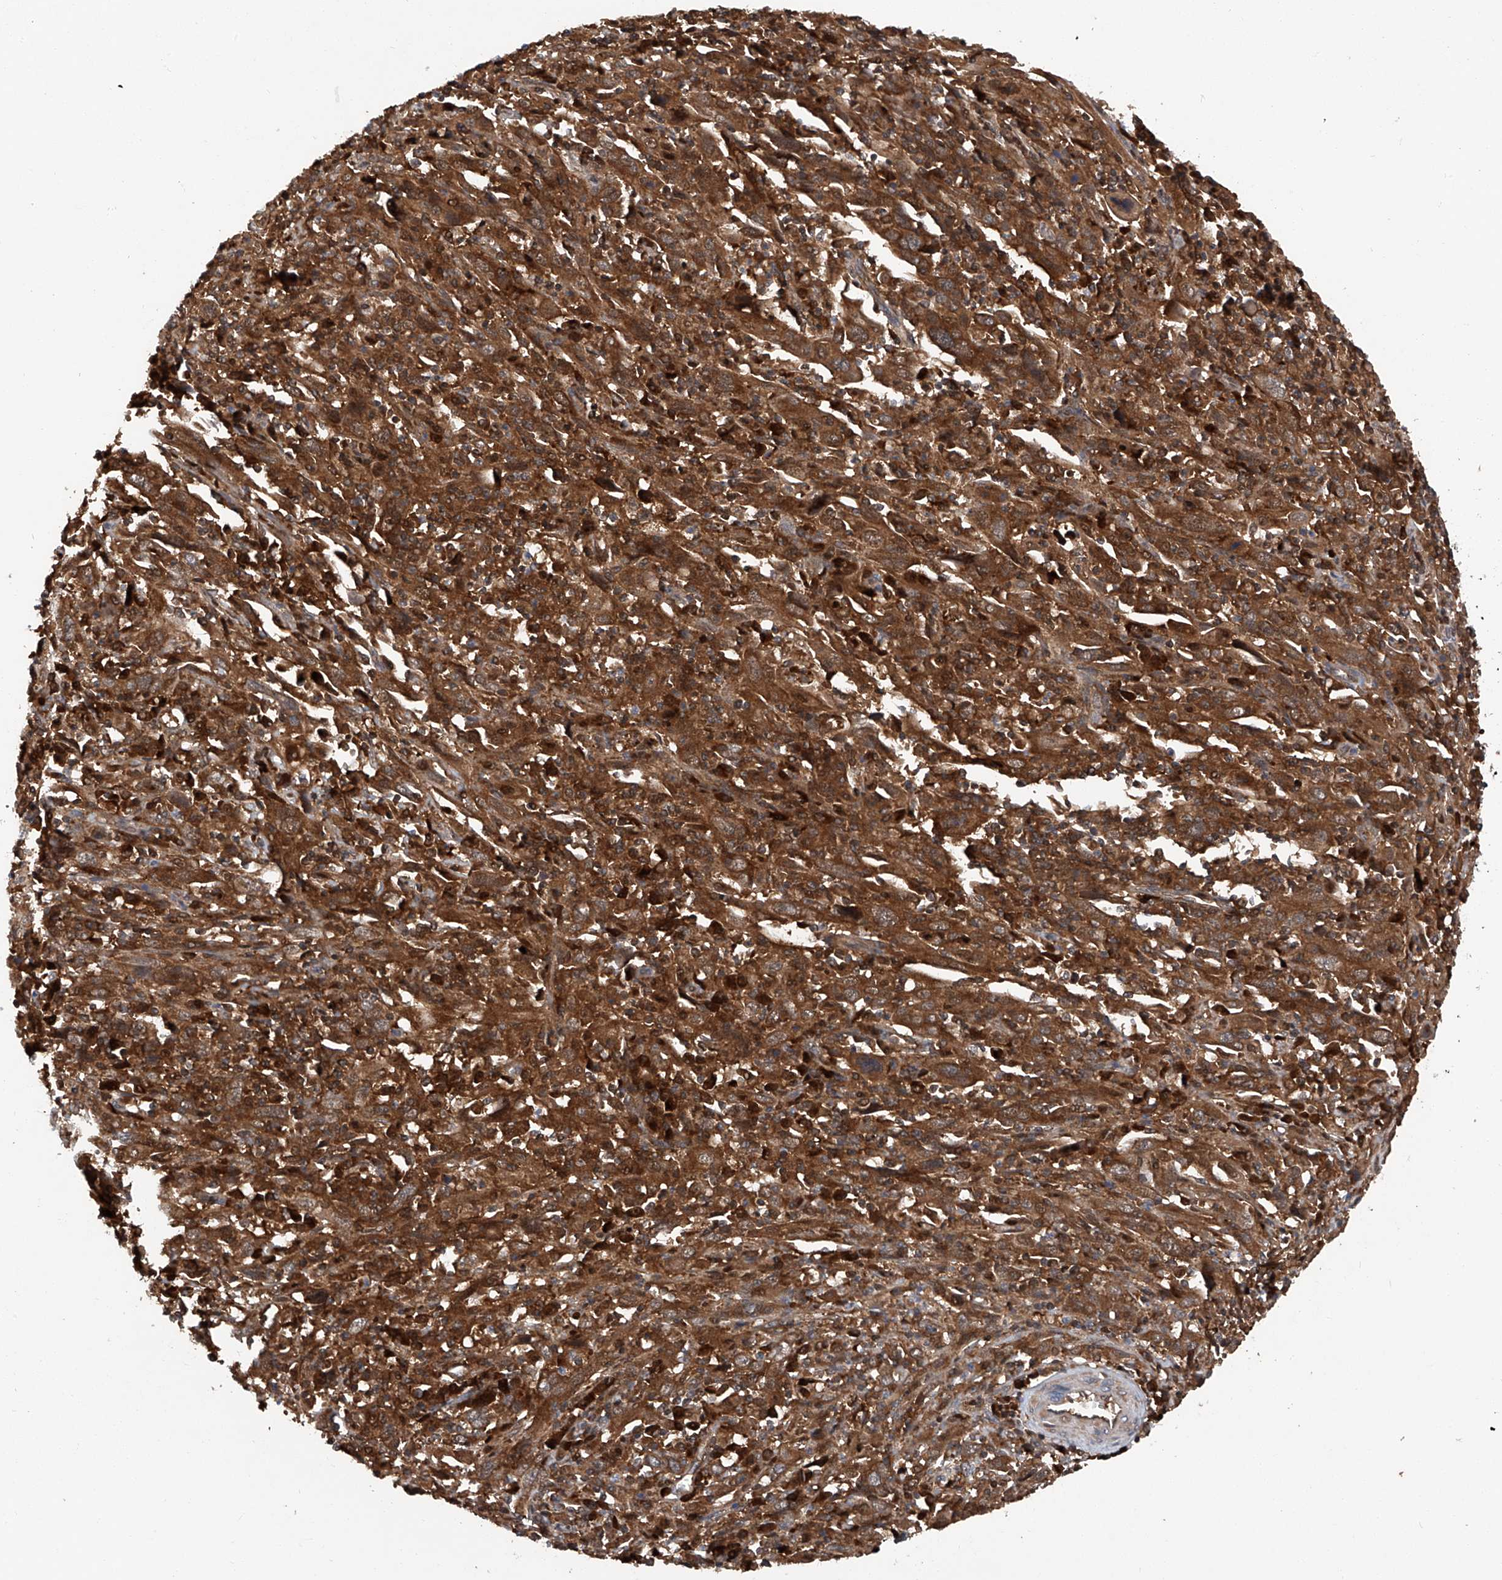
{"staining": {"intensity": "strong", "quantity": ">75%", "location": "cytoplasmic/membranous"}, "tissue": "cervical cancer", "cell_type": "Tumor cells", "image_type": "cancer", "snomed": [{"axis": "morphology", "description": "Squamous cell carcinoma, NOS"}, {"axis": "topography", "description": "Cervix"}], "caption": "A high-resolution image shows immunohistochemistry staining of cervical squamous cell carcinoma, which exhibits strong cytoplasmic/membranous staining in about >75% of tumor cells. Using DAB (3,3'-diaminobenzidine) (brown) and hematoxylin (blue) stains, captured at high magnification using brightfield microscopy.", "gene": "ASCC3", "patient": {"sex": "female", "age": 46}}